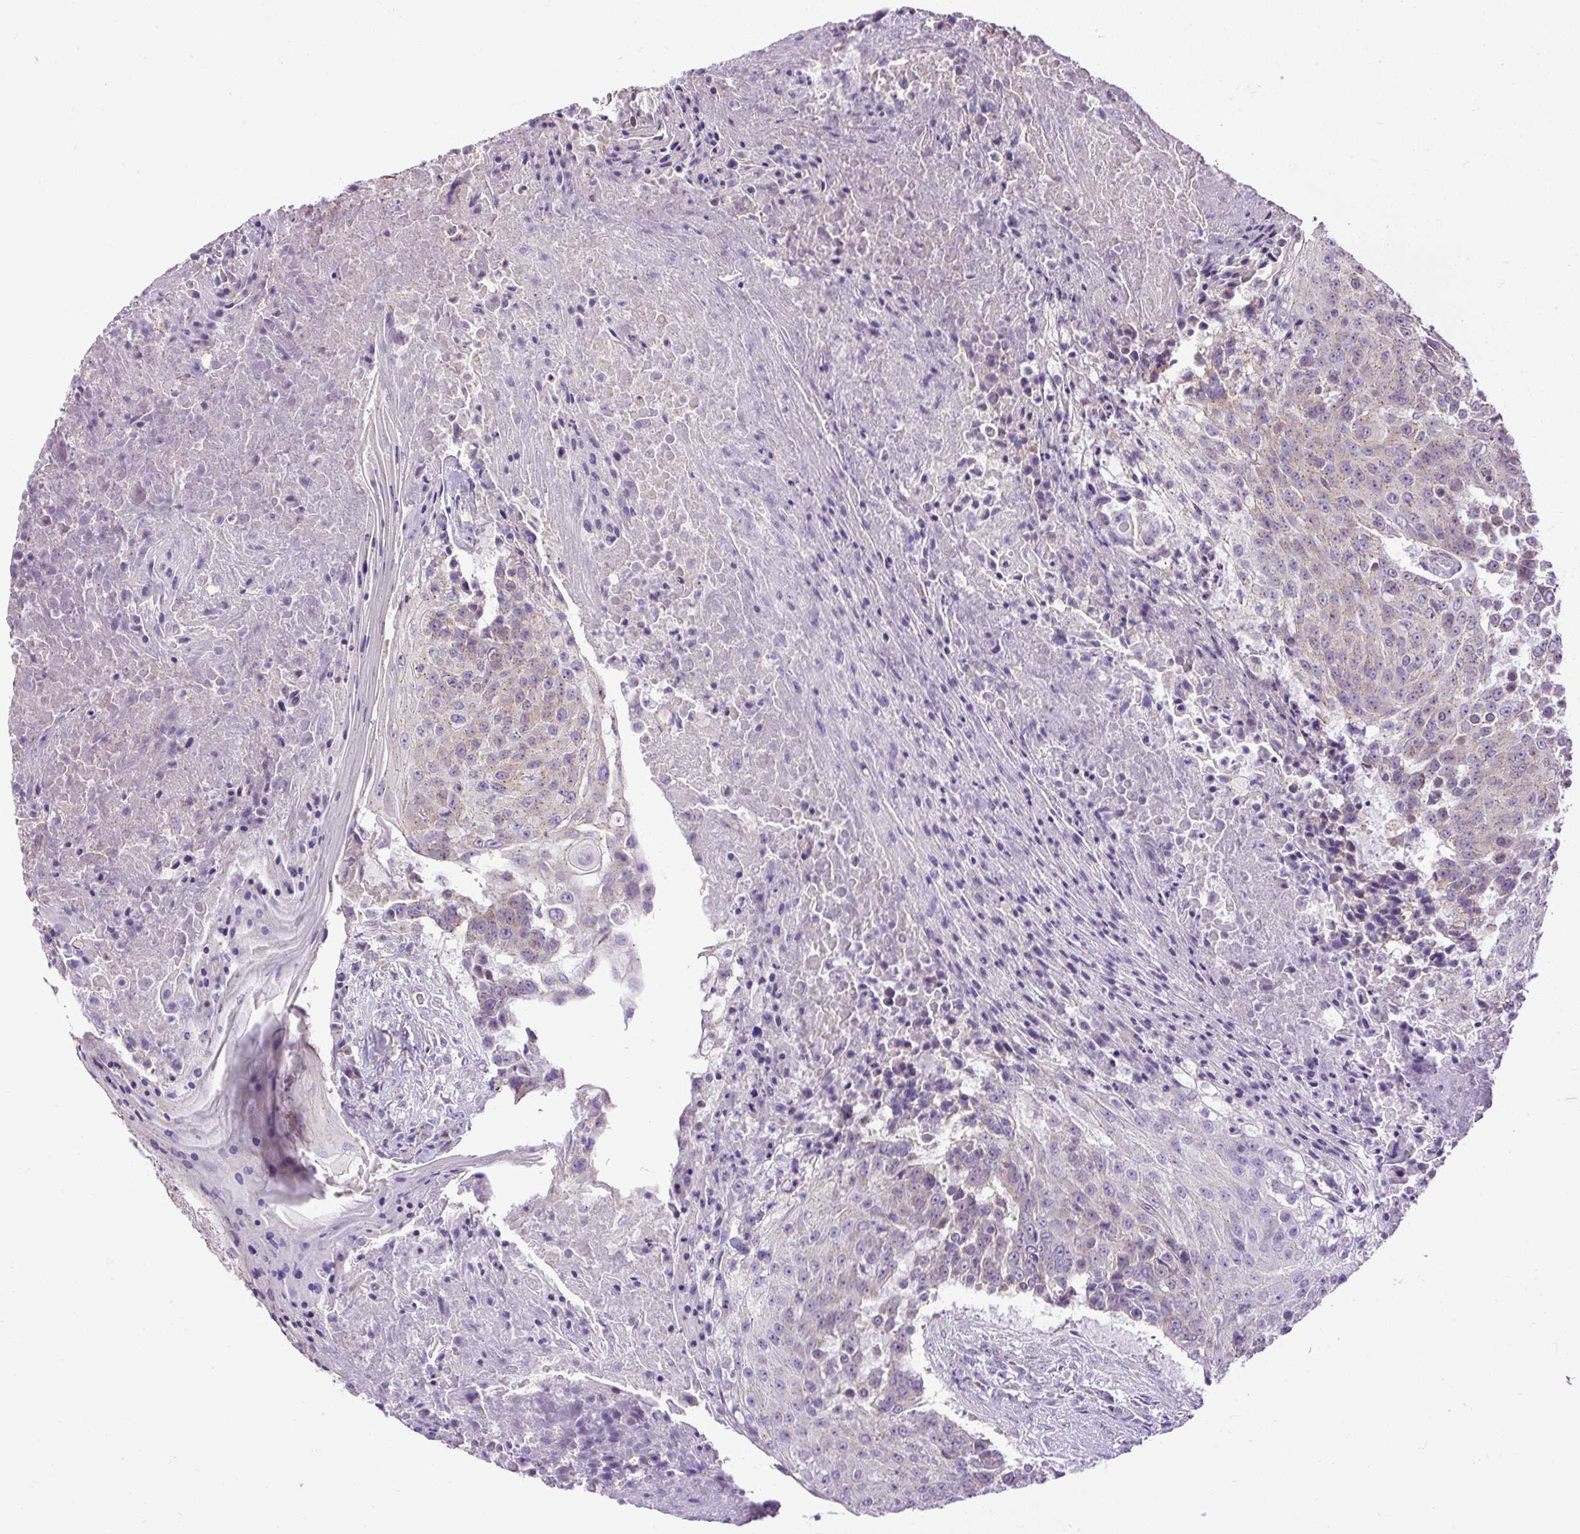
{"staining": {"intensity": "negative", "quantity": "none", "location": "none"}, "tissue": "urothelial cancer", "cell_type": "Tumor cells", "image_type": "cancer", "snomed": [{"axis": "morphology", "description": "Urothelial carcinoma, High grade"}, {"axis": "topography", "description": "Urinary bladder"}], "caption": "Human high-grade urothelial carcinoma stained for a protein using immunohistochemistry (IHC) reveals no positivity in tumor cells.", "gene": "CFAP47", "patient": {"sex": "female", "age": 63}}